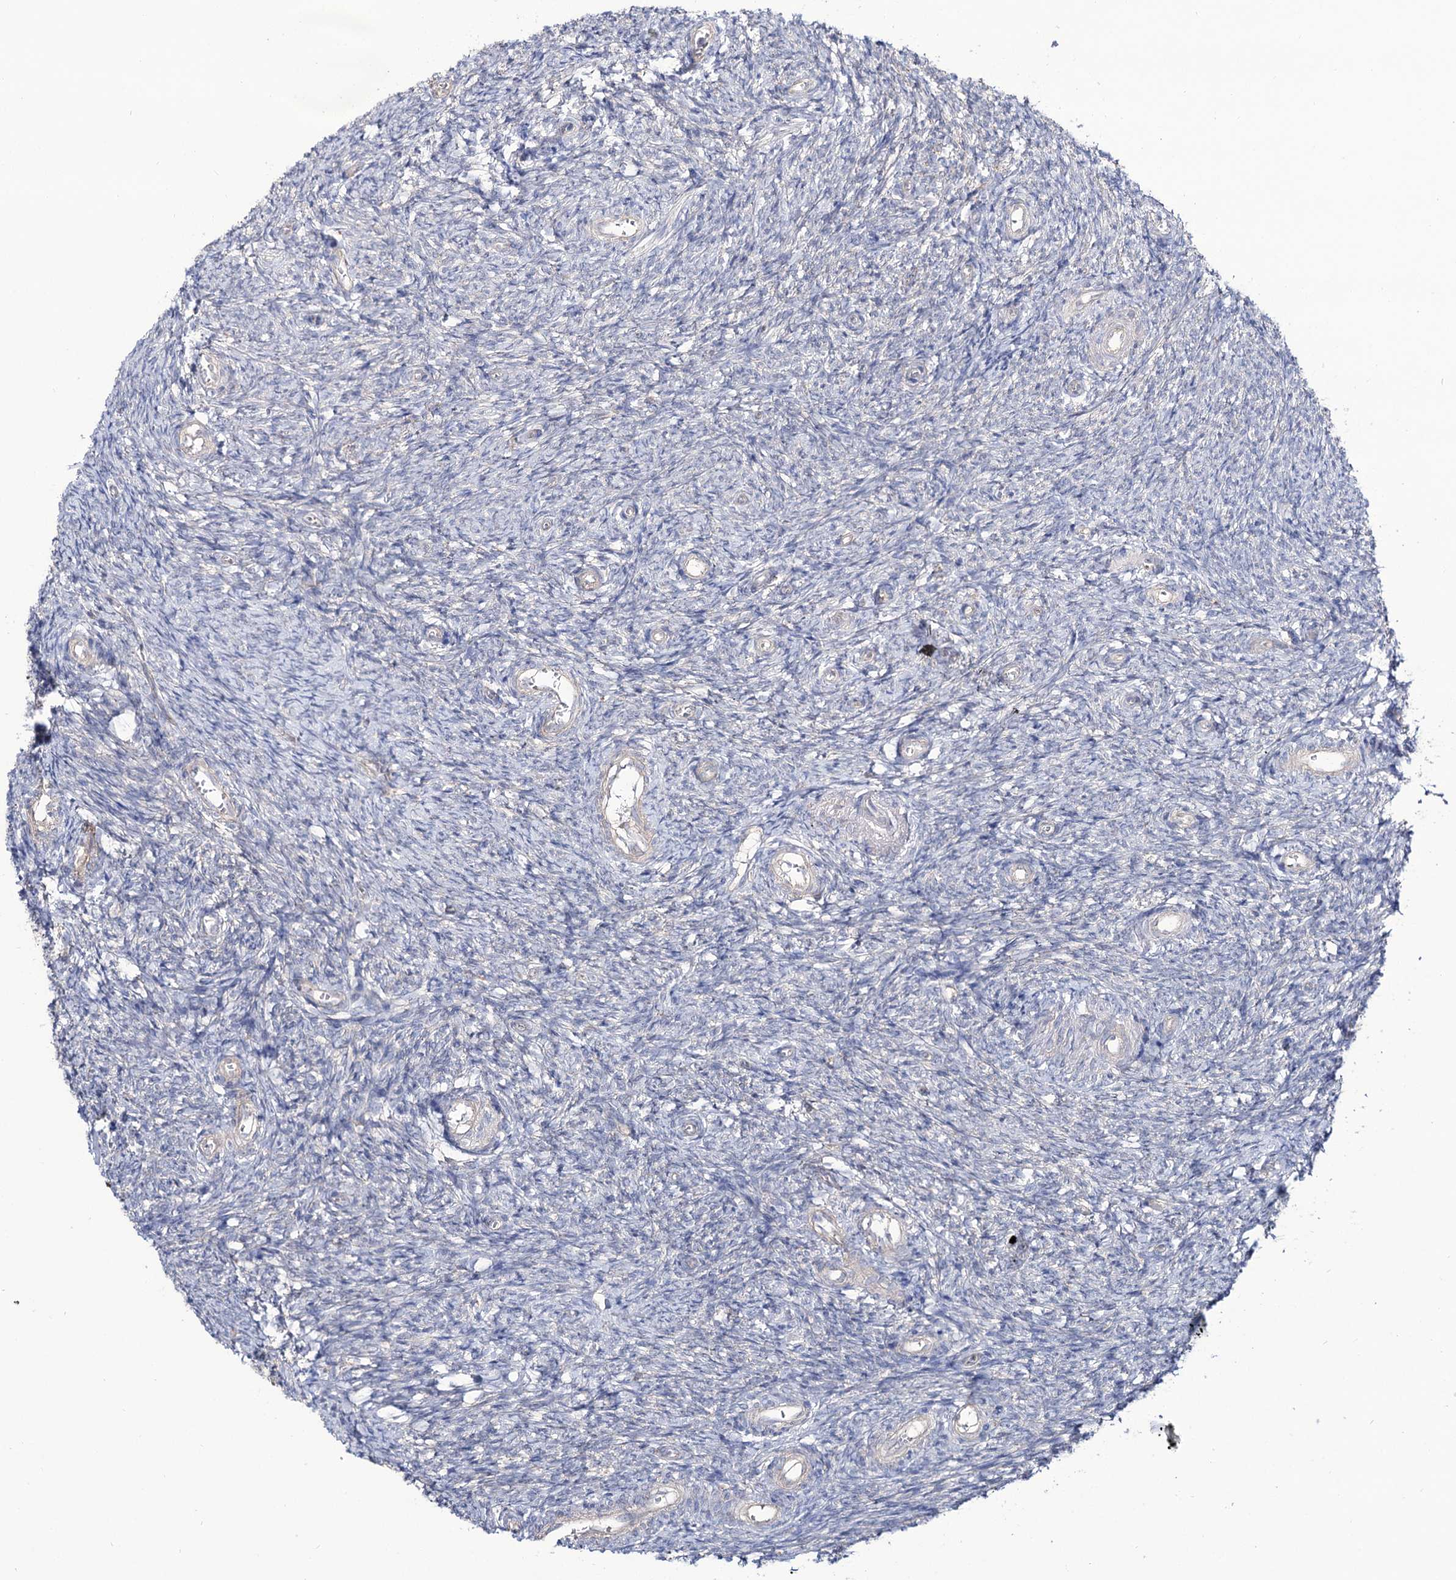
{"staining": {"intensity": "negative", "quantity": "none", "location": "none"}, "tissue": "ovary", "cell_type": "Ovarian stroma cells", "image_type": "normal", "snomed": [{"axis": "morphology", "description": "Normal tissue, NOS"}, {"axis": "topography", "description": "Ovary"}], "caption": "A high-resolution image shows immunohistochemistry (IHC) staining of normal ovary, which exhibits no significant positivity in ovarian stroma cells.", "gene": "SEC24A", "patient": {"sex": "female", "age": 44}}